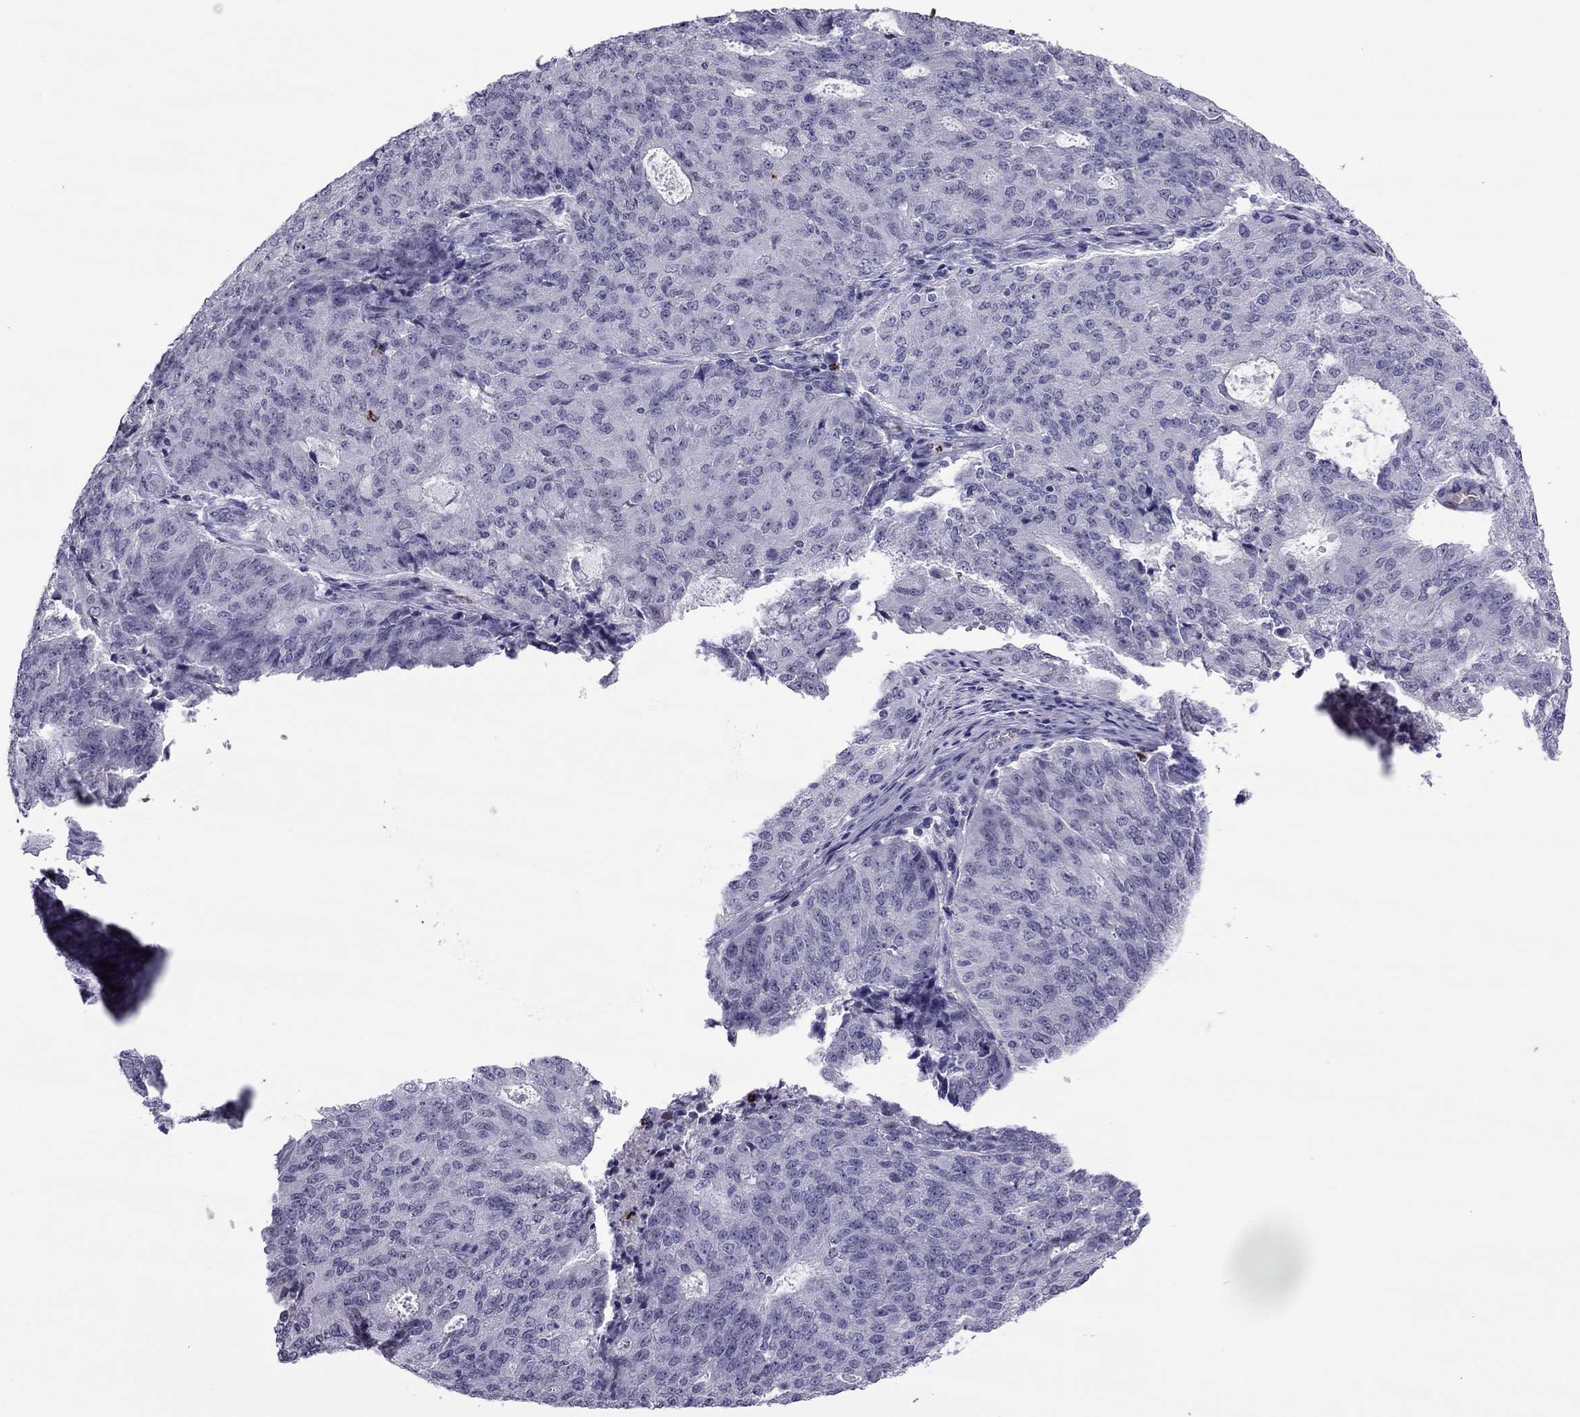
{"staining": {"intensity": "negative", "quantity": "none", "location": "none"}, "tissue": "endometrial cancer", "cell_type": "Tumor cells", "image_type": "cancer", "snomed": [{"axis": "morphology", "description": "Adenocarcinoma, NOS"}, {"axis": "topography", "description": "Endometrium"}], "caption": "This is a histopathology image of immunohistochemistry (IHC) staining of adenocarcinoma (endometrial), which shows no expression in tumor cells.", "gene": "CCL27", "patient": {"sex": "female", "age": 82}}